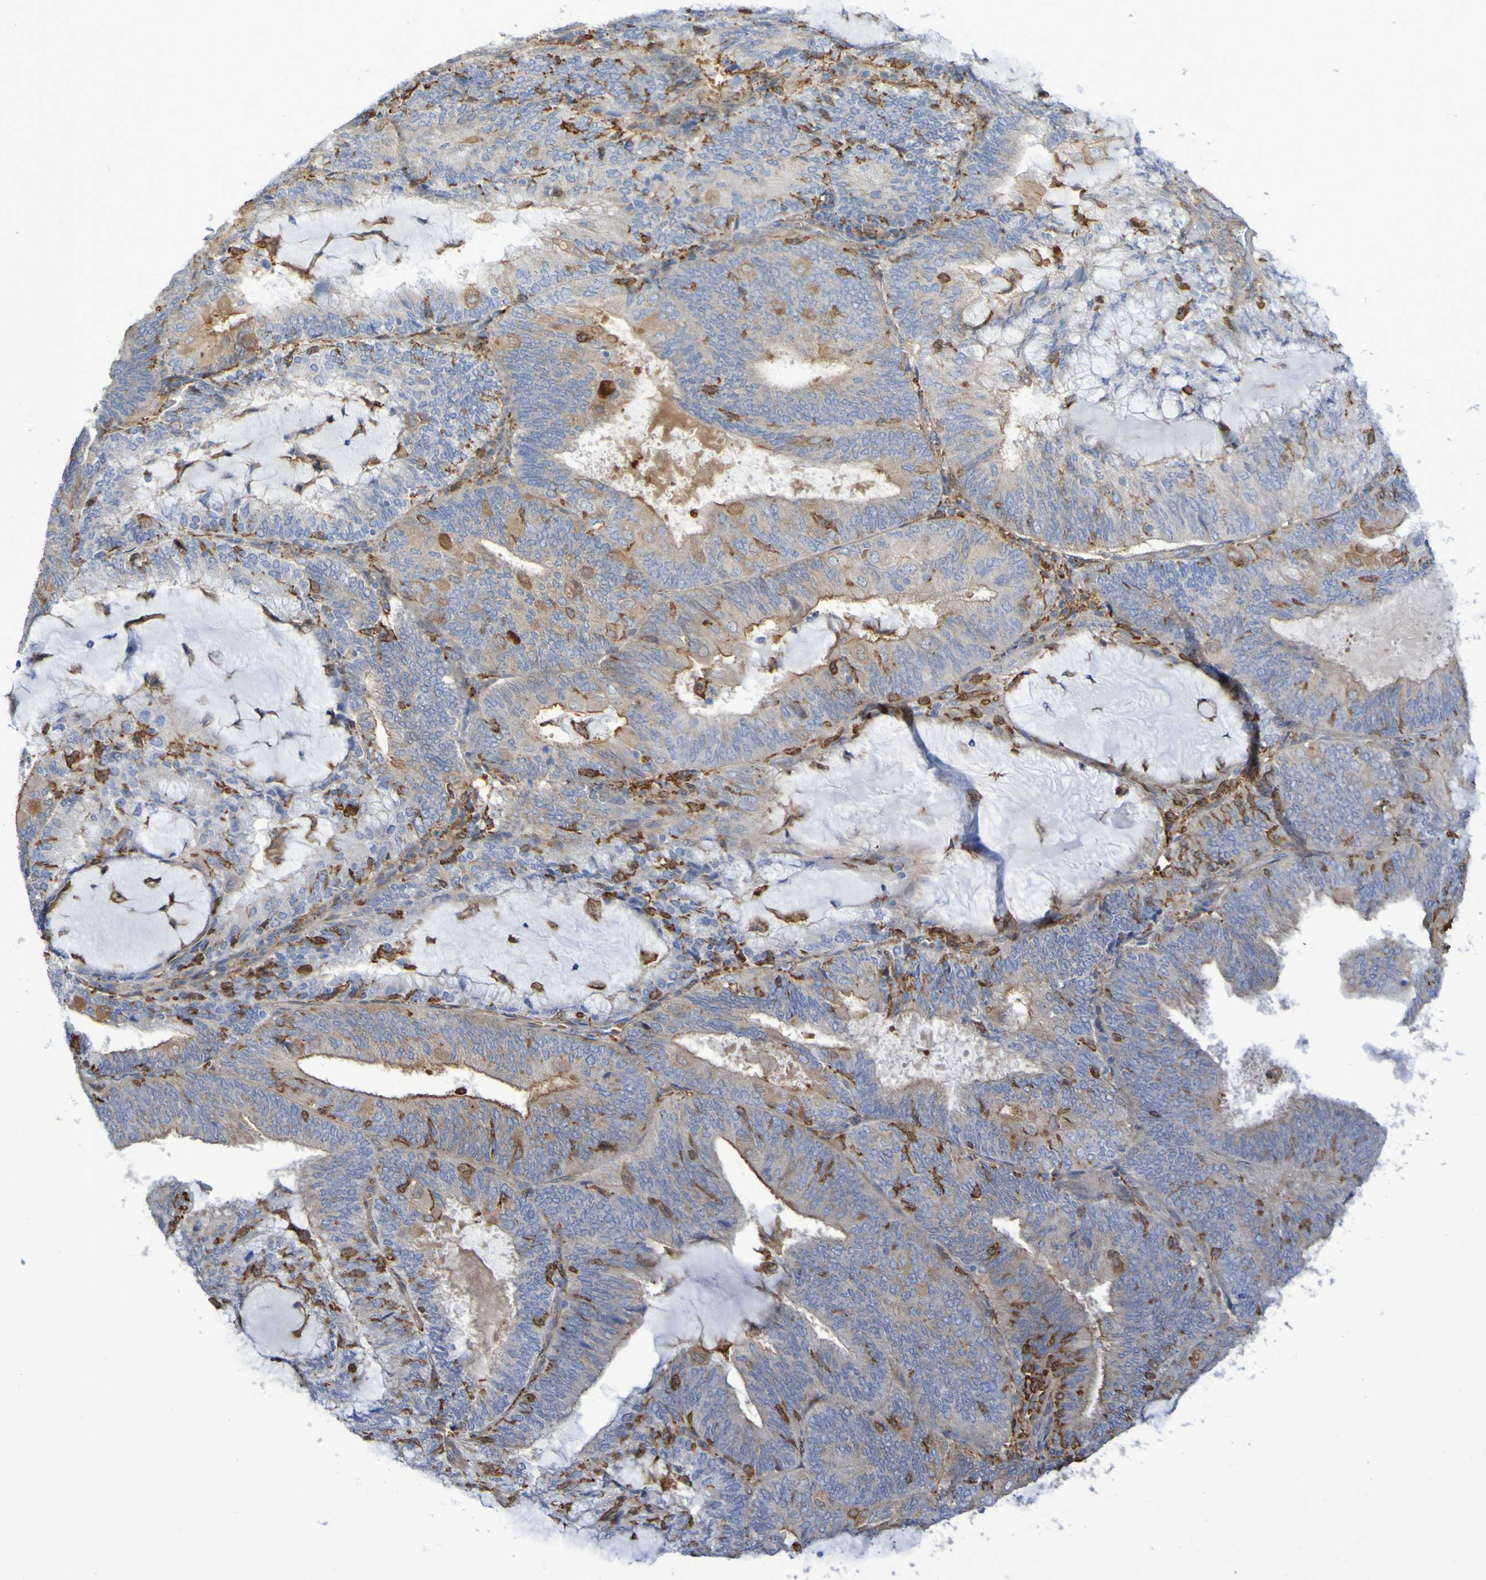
{"staining": {"intensity": "moderate", "quantity": ">75%", "location": "cytoplasmic/membranous"}, "tissue": "endometrial cancer", "cell_type": "Tumor cells", "image_type": "cancer", "snomed": [{"axis": "morphology", "description": "Adenocarcinoma, NOS"}, {"axis": "topography", "description": "Endometrium"}], "caption": "Moderate cytoplasmic/membranous protein positivity is seen in approximately >75% of tumor cells in endometrial cancer (adenocarcinoma). The protein is shown in brown color, while the nuclei are stained blue.", "gene": "SCRG1", "patient": {"sex": "female", "age": 81}}